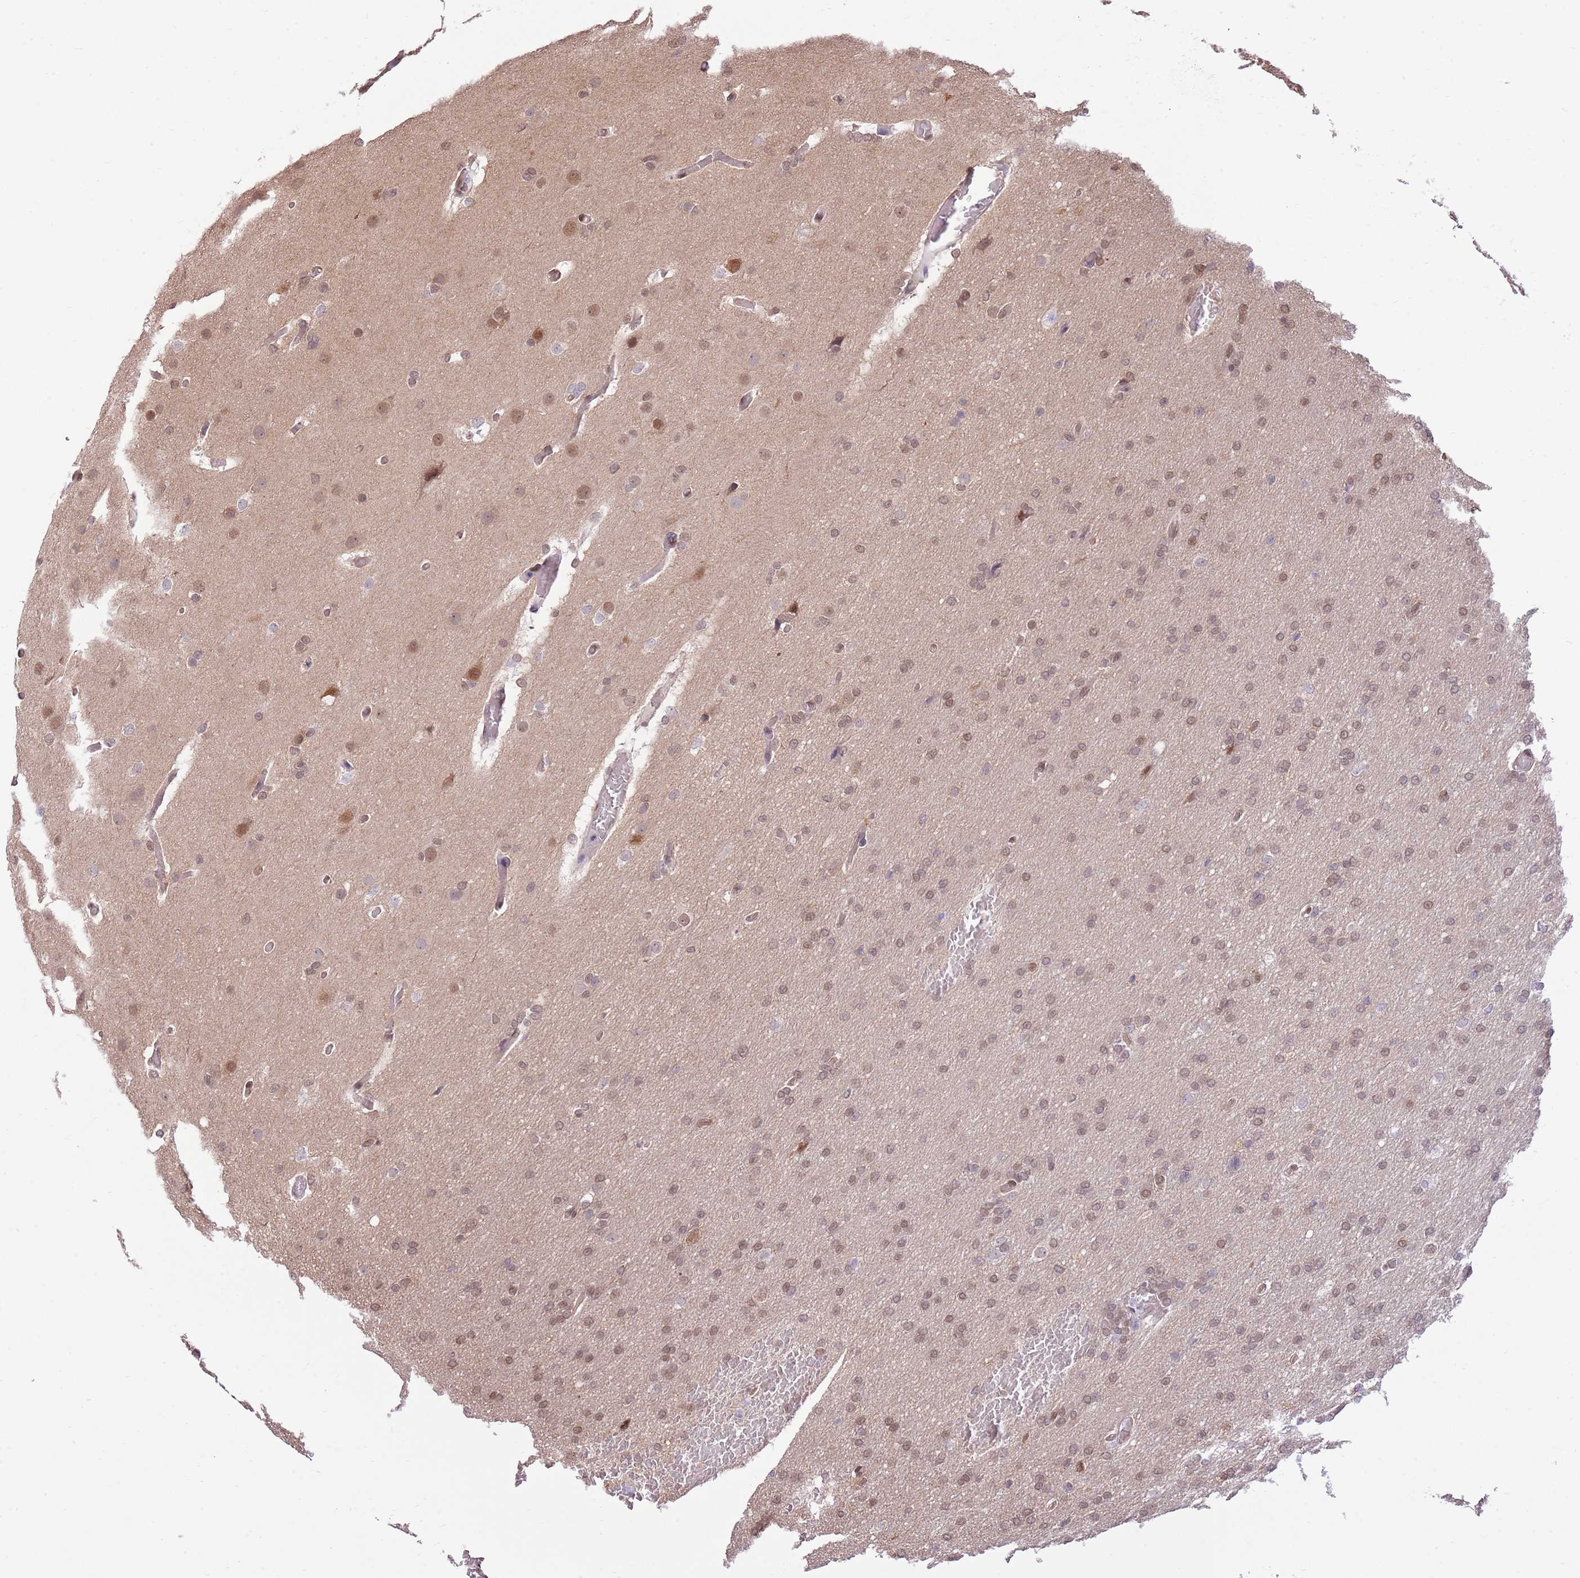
{"staining": {"intensity": "weak", "quantity": ">75%", "location": "nuclear"}, "tissue": "glioma", "cell_type": "Tumor cells", "image_type": "cancer", "snomed": [{"axis": "morphology", "description": "Glioma, malignant, High grade"}, {"axis": "topography", "description": "Cerebral cortex"}], "caption": "The image exhibits a brown stain indicating the presence of a protein in the nuclear of tumor cells in malignant high-grade glioma.", "gene": "NSFL1C", "patient": {"sex": "female", "age": 36}}